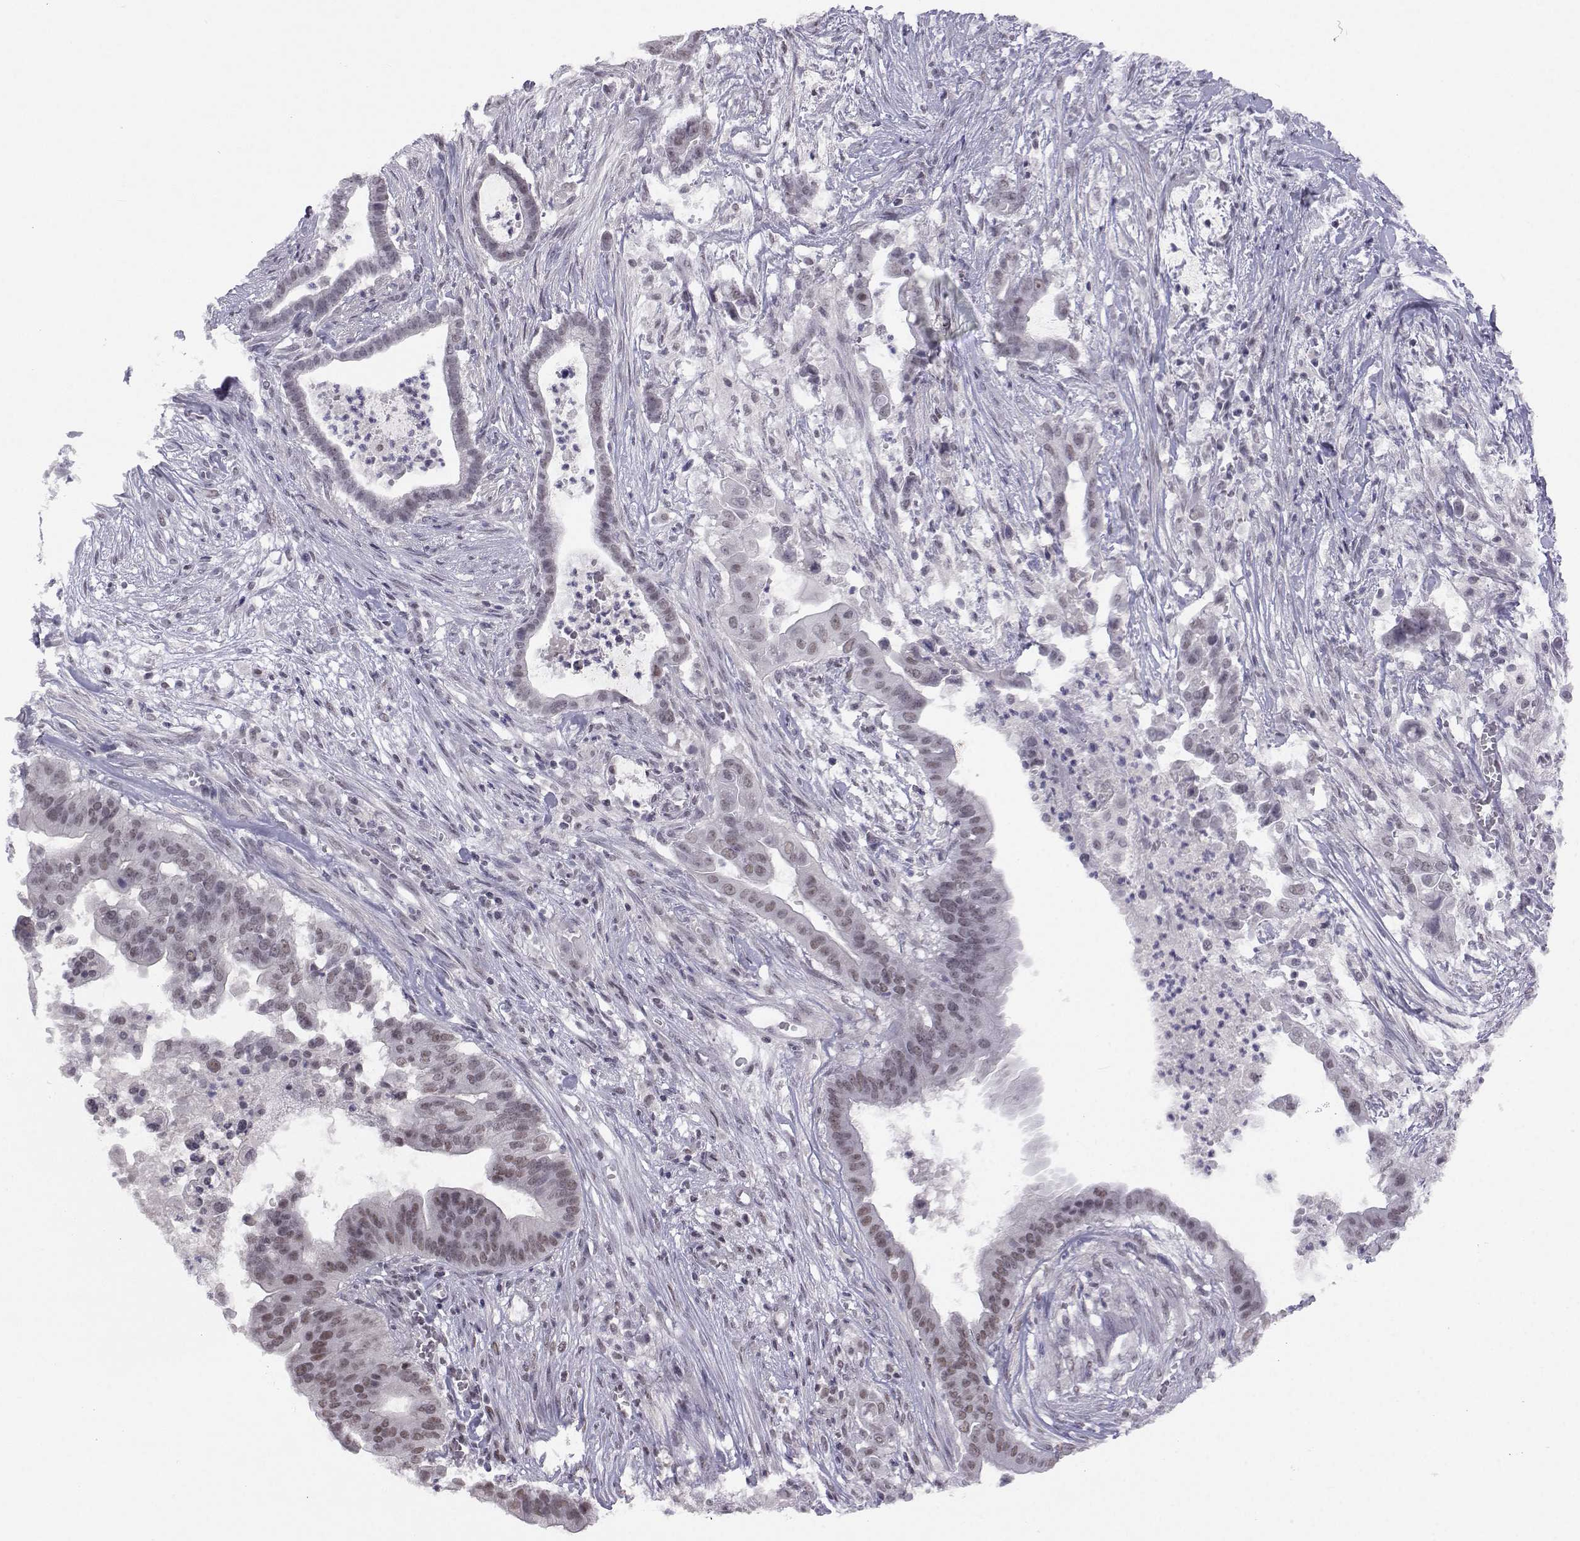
{"staining": {"intensity": "weak", "quantity": "25%-75%", "location": "nuclear"}, "tissue": "pancreatic cancer", "cell_type": "Tumor cells", "image_type": "cancer", "snomed": [{"axis": "morphology", "description": "Adenocarcinoma, NOS"}, {"axis": "topography", "description": "Pancreas"}], "caption": "A high-resolution image shows immunohistochemistry (IHC) staining of pancreatic cancer, which reveals weak nuclear staining in about 25%-75% of tumor cells. The staining was performed using DAB, with brown indicating positive protein expression. Nuclei are stained blue with hematoxylin.", "gene": "MED26", "patient": {"sex": "male", "age": 61}}